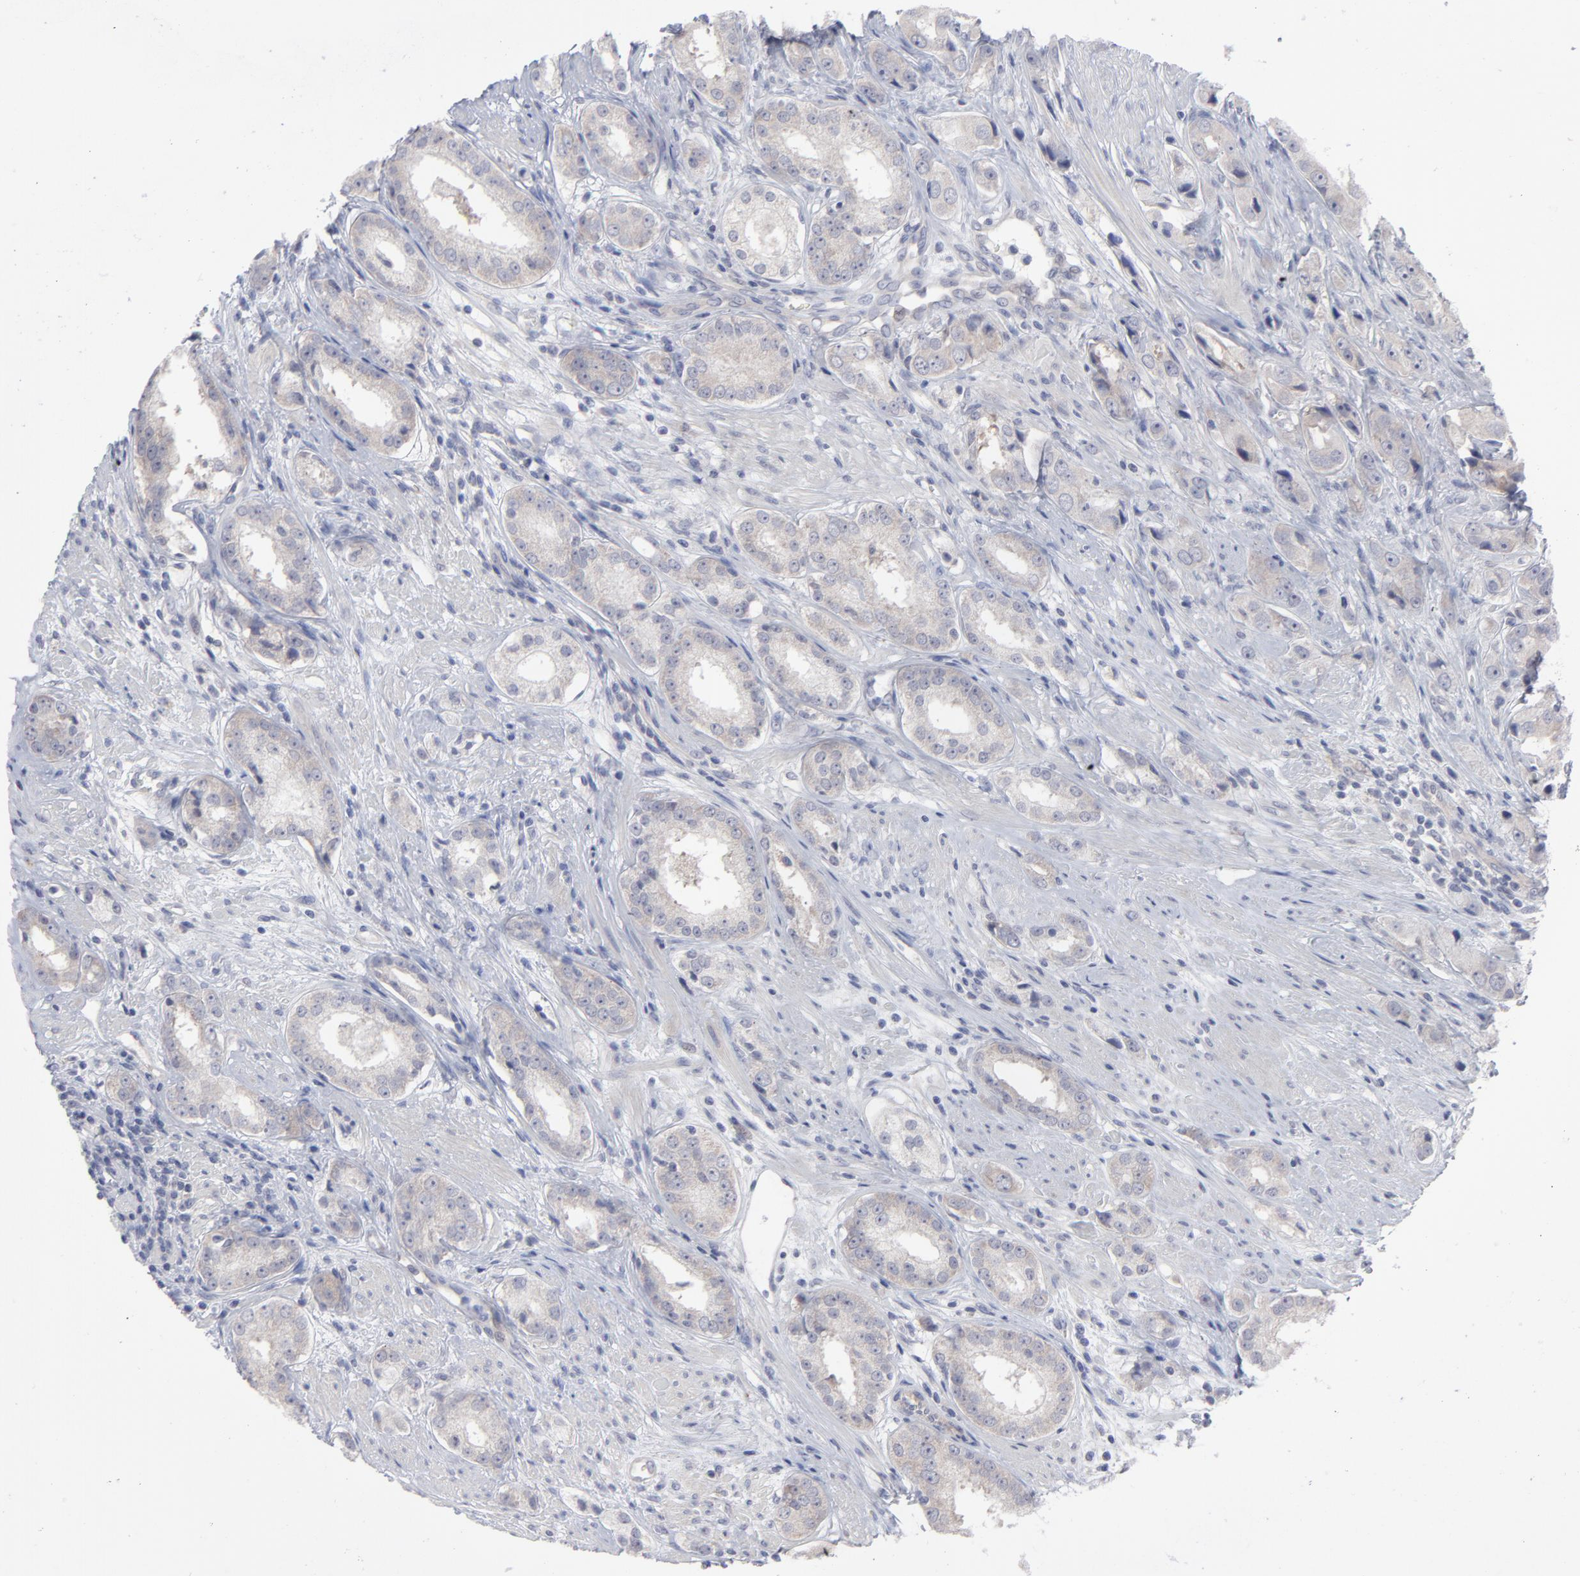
{"staining": {"intensity": "negative", "quantity": "none", "location": "none"}, "tissue": "prostate cancer", "cell_type": "Tumor cells", "image_type": "cancer", "snomed": [{"axis": "morphology", "description": "Adenocarcinoma, Medium grade"}, {"axis": "topography", "description": "Prostate"}], "caption": "The micrograph exhibits no significant staining in tumor cells of adenocarcinoma (medium-grade) (prostate).", "gene": "RPS24", "patient": {"sex": "male", "age": 53}}